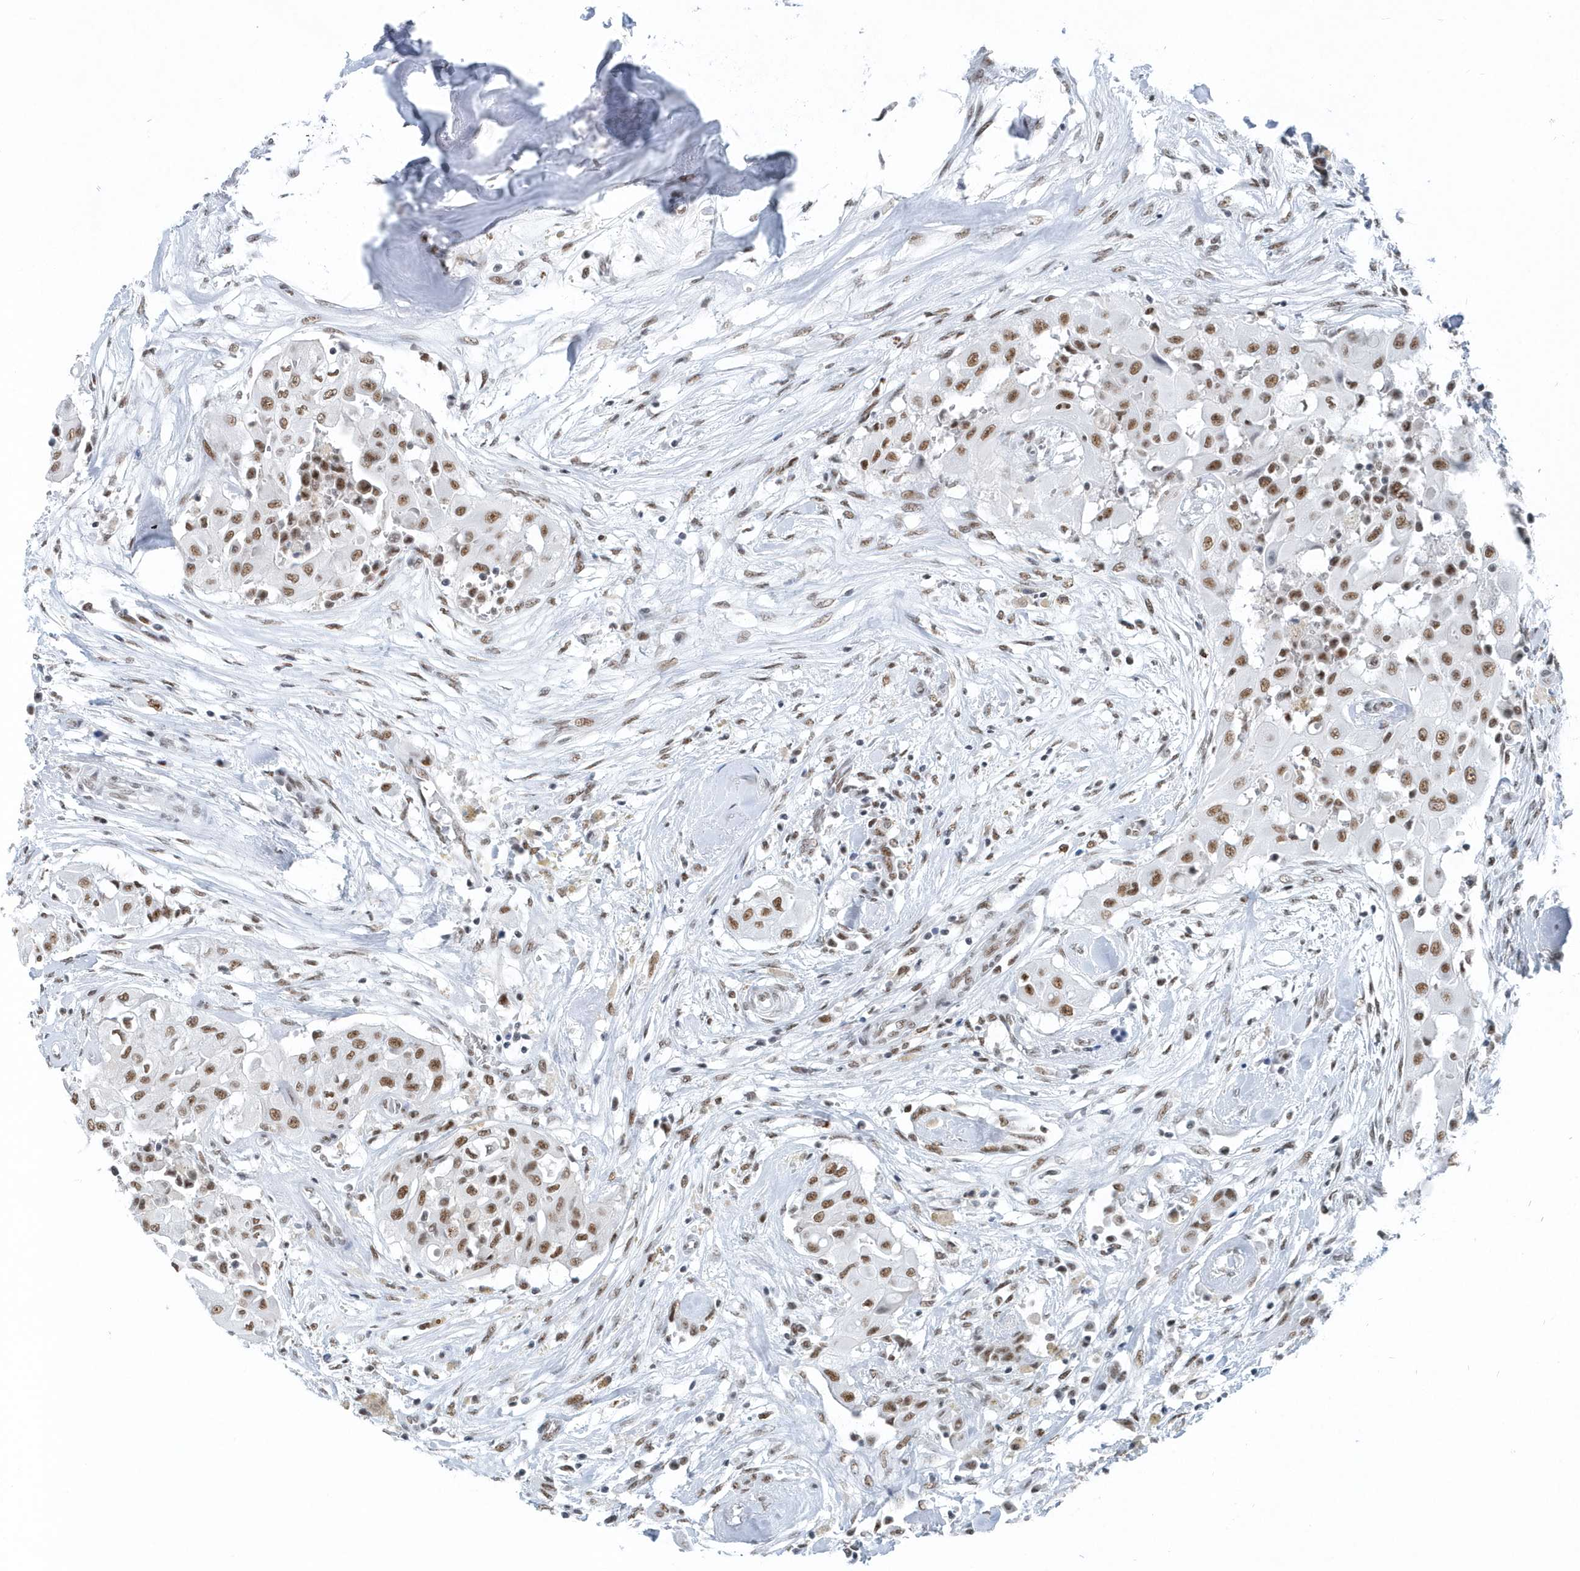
{"staining": {"intensity": "moderate", "quantity": ">75%", "location": "nuclear"}, "tissue": "thyroid cancer", "cell_type": "Tumor cells", "image_type": "cancer", "snomed": [{"axis": "morphology", "description": "Papillary adenocarcinoma, NOS"}, {"axis": "topography", "description": "Thyroid gland"}], "caption": "Tumor cells show medium levels of moderate nuclear staining in approximately >75% of cells in human thyroid cancer.", "gene": "FIP1L1", "patient": {"sex": "female", "age": 59}}